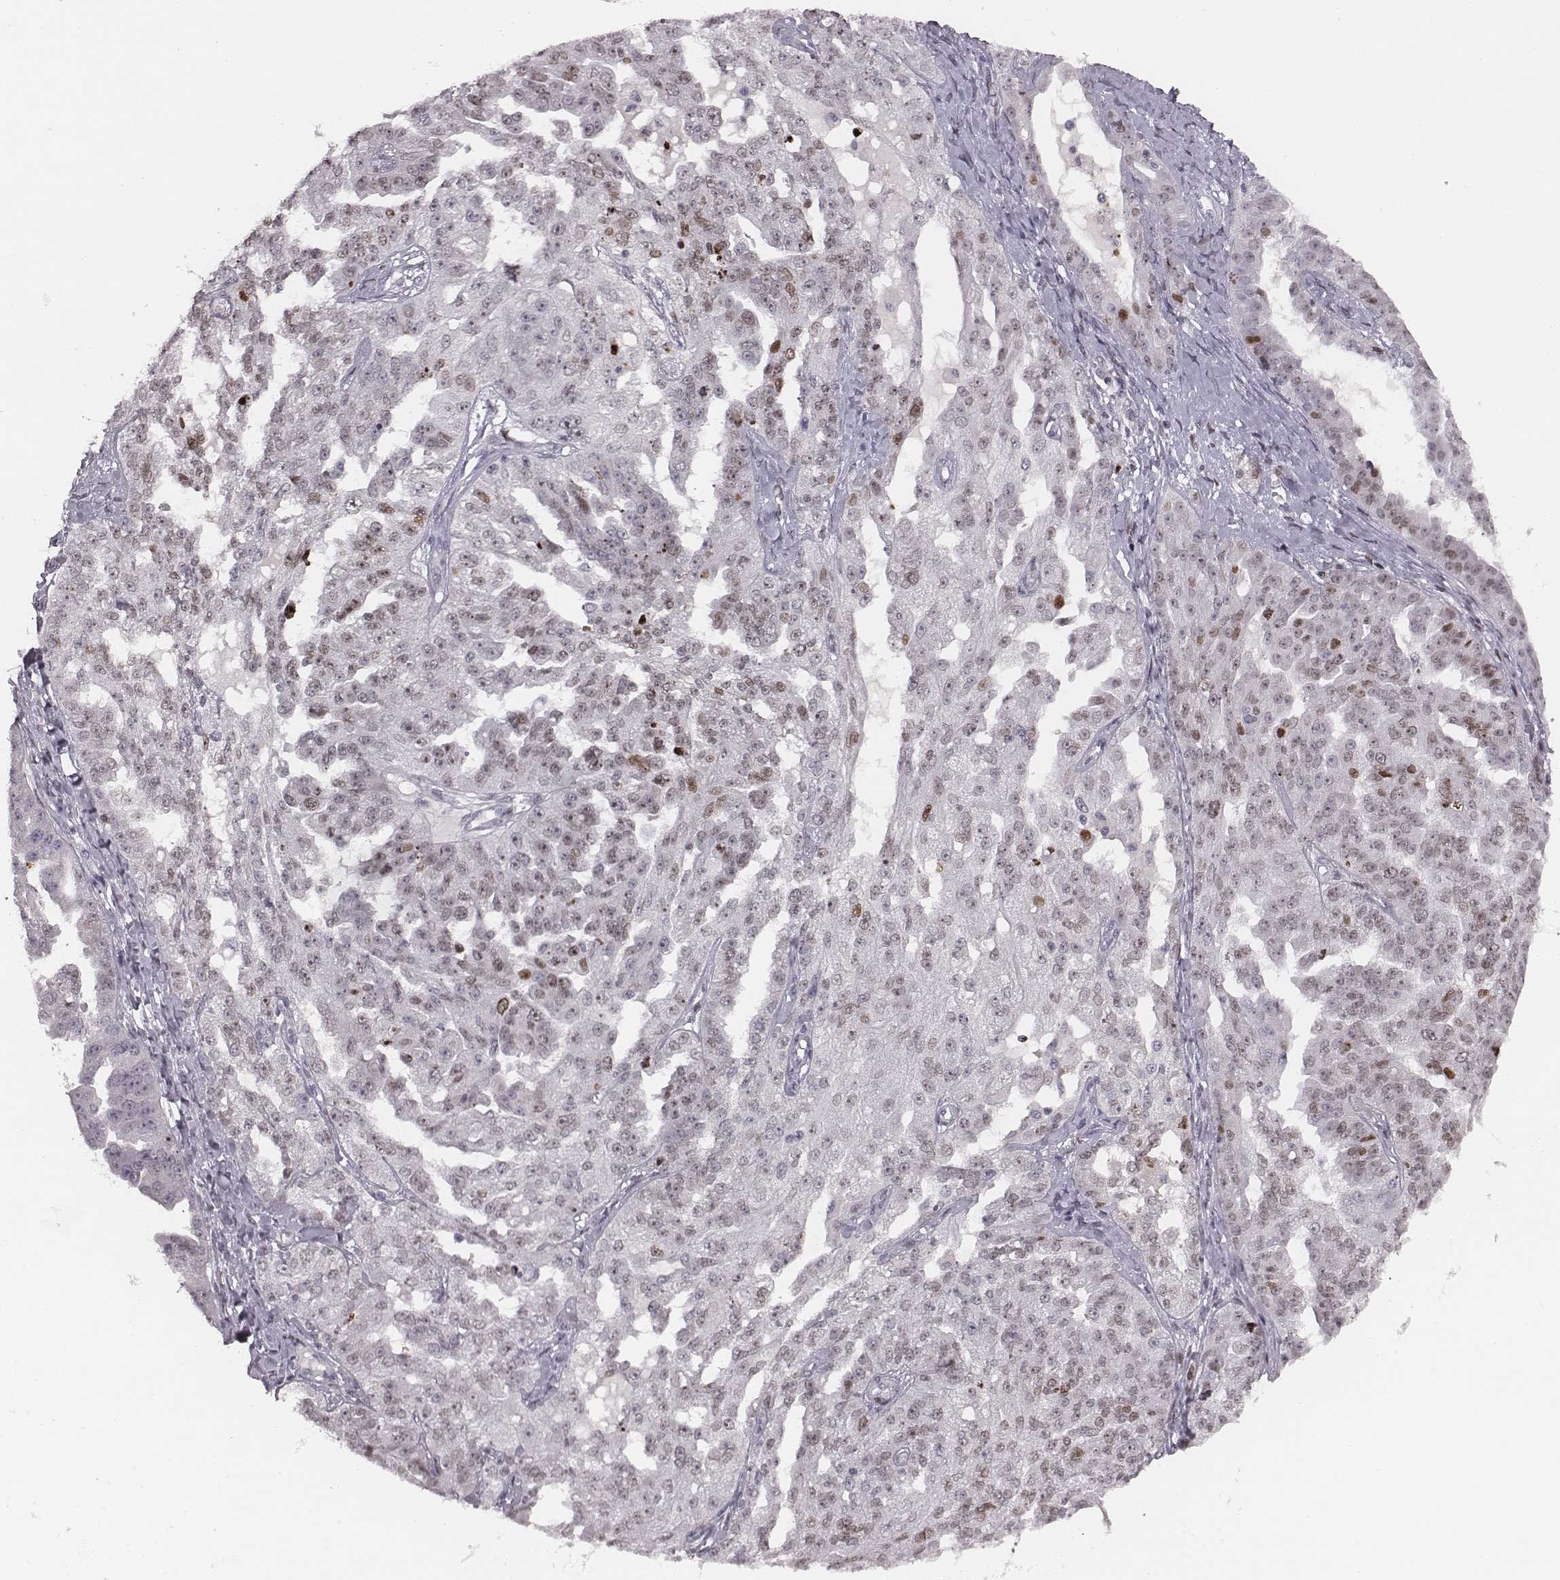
{"staining": {"intensity": "weak", "quantity": "<25%", "location": "nuclear"}, "tissue": "ovarian cancer", "cell_type": "Tumor cells", "image_type": "cancer", "snomed": [{"axis": "morphology", "description": "Cystadenocarcinoma, serous, NOS"}, {"axis": "topography", "description": "Ovary"}], "caption": "Immunohistochemistry image of neoplastic tissue: ovarian cancer stained with DAB (3,3'-diaminobenzidine) demonstrates no significant protein expression in tumor cells.", "gene": "NDC1", "patient": {"sex": "female", "age": 58}}